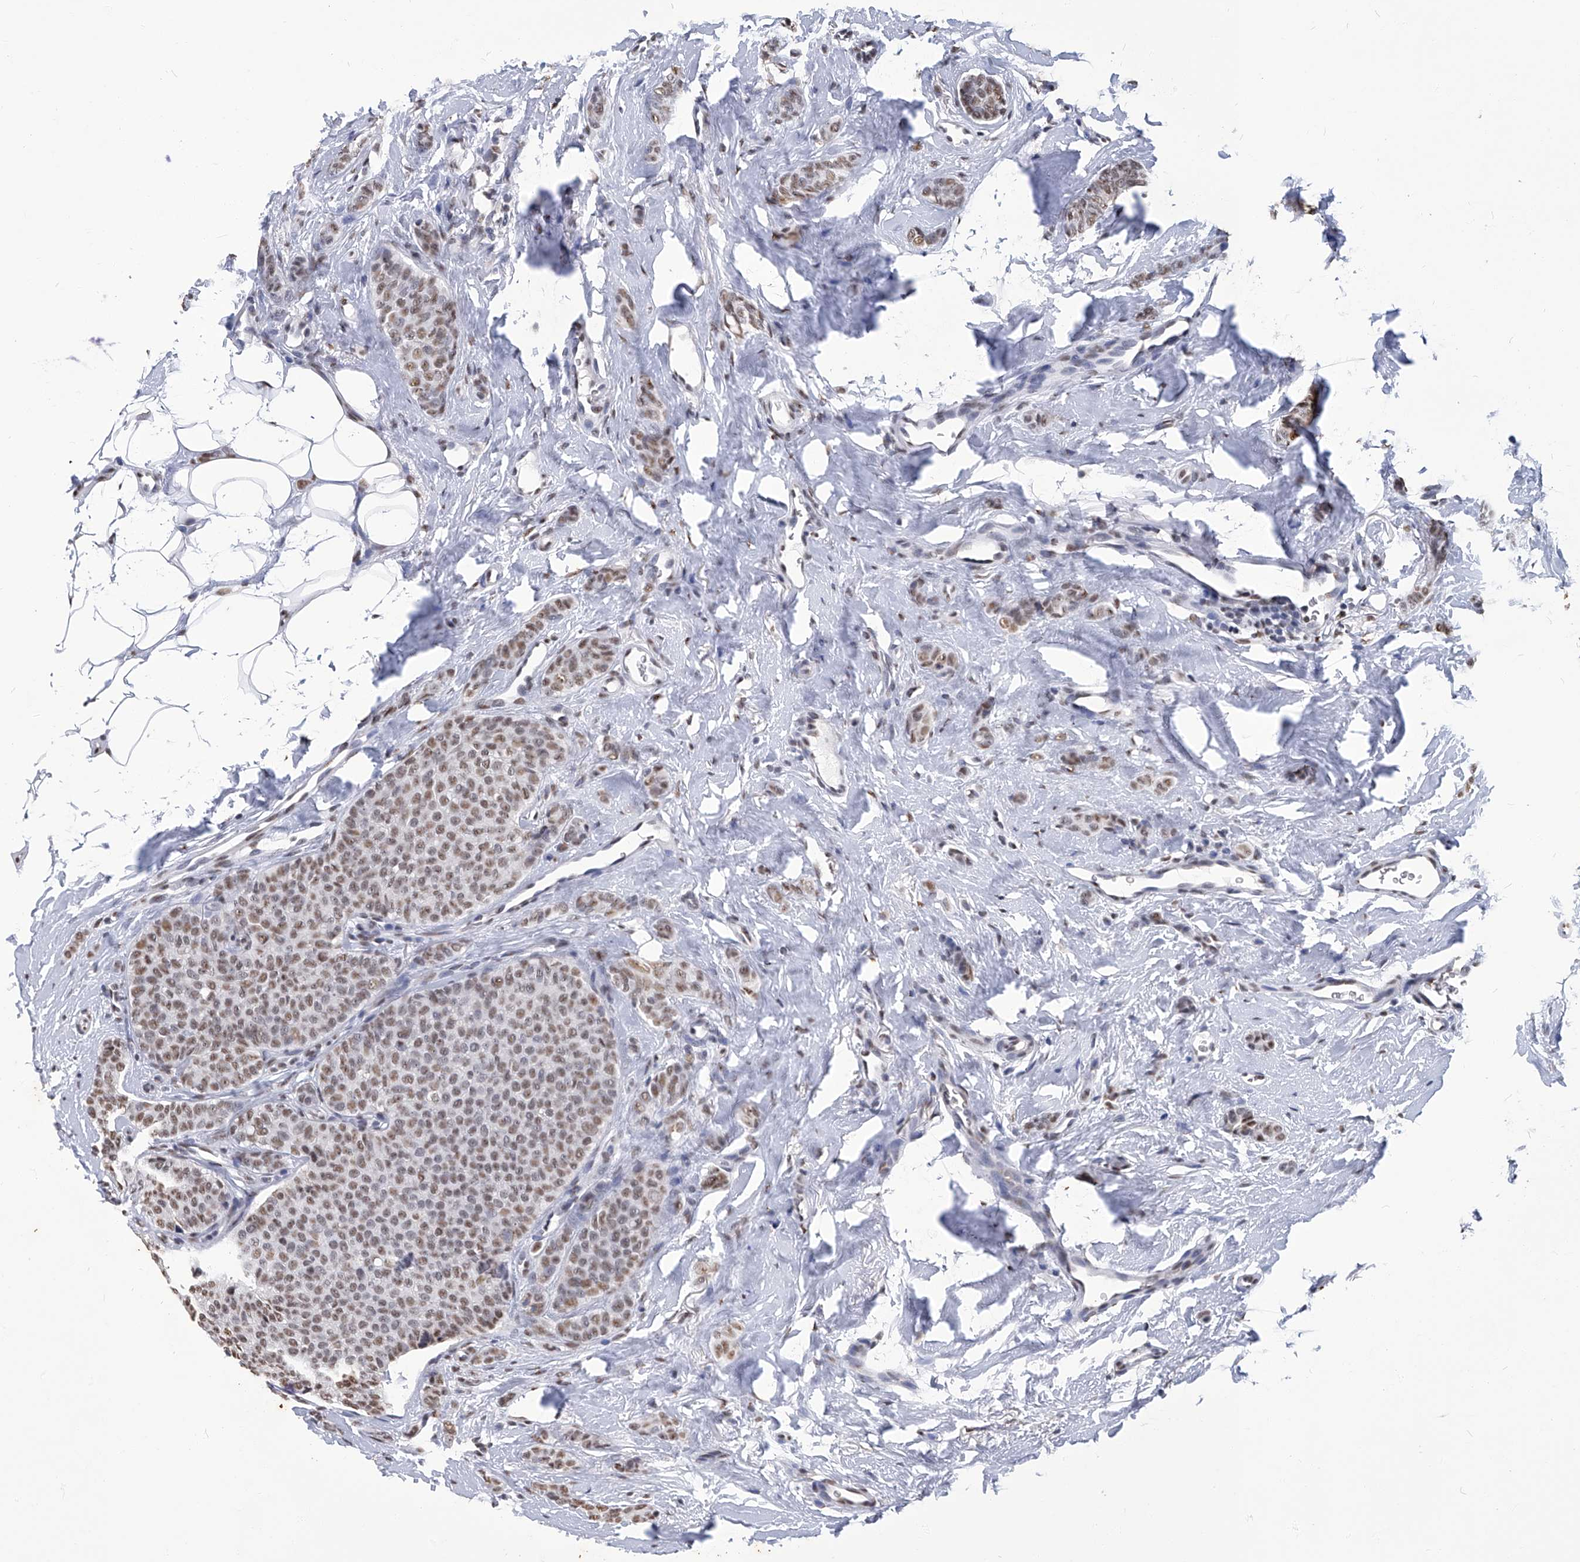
{"staining": {"intensity": "moderate", "quantity": ">75%", "location": "nuclear"}, "tissue": "breast cancer", "cell_type": "Tumor cells", "image_type": "cancer", "snomed": [{"axis": "morphology", "description": "Lobular carcinoma"}, {"axis": "topography", "description": "Skin"}, {"axis": "topography", "description": "Breast"}], "caption": "About >75% of tumor cells in breast lobular carcinoma exhibit moderate nuclear protein expression as visualized by brown immunohistochemical staining.", "gene": "HBP1", "patient": {"sex": "female", "age": 46}}